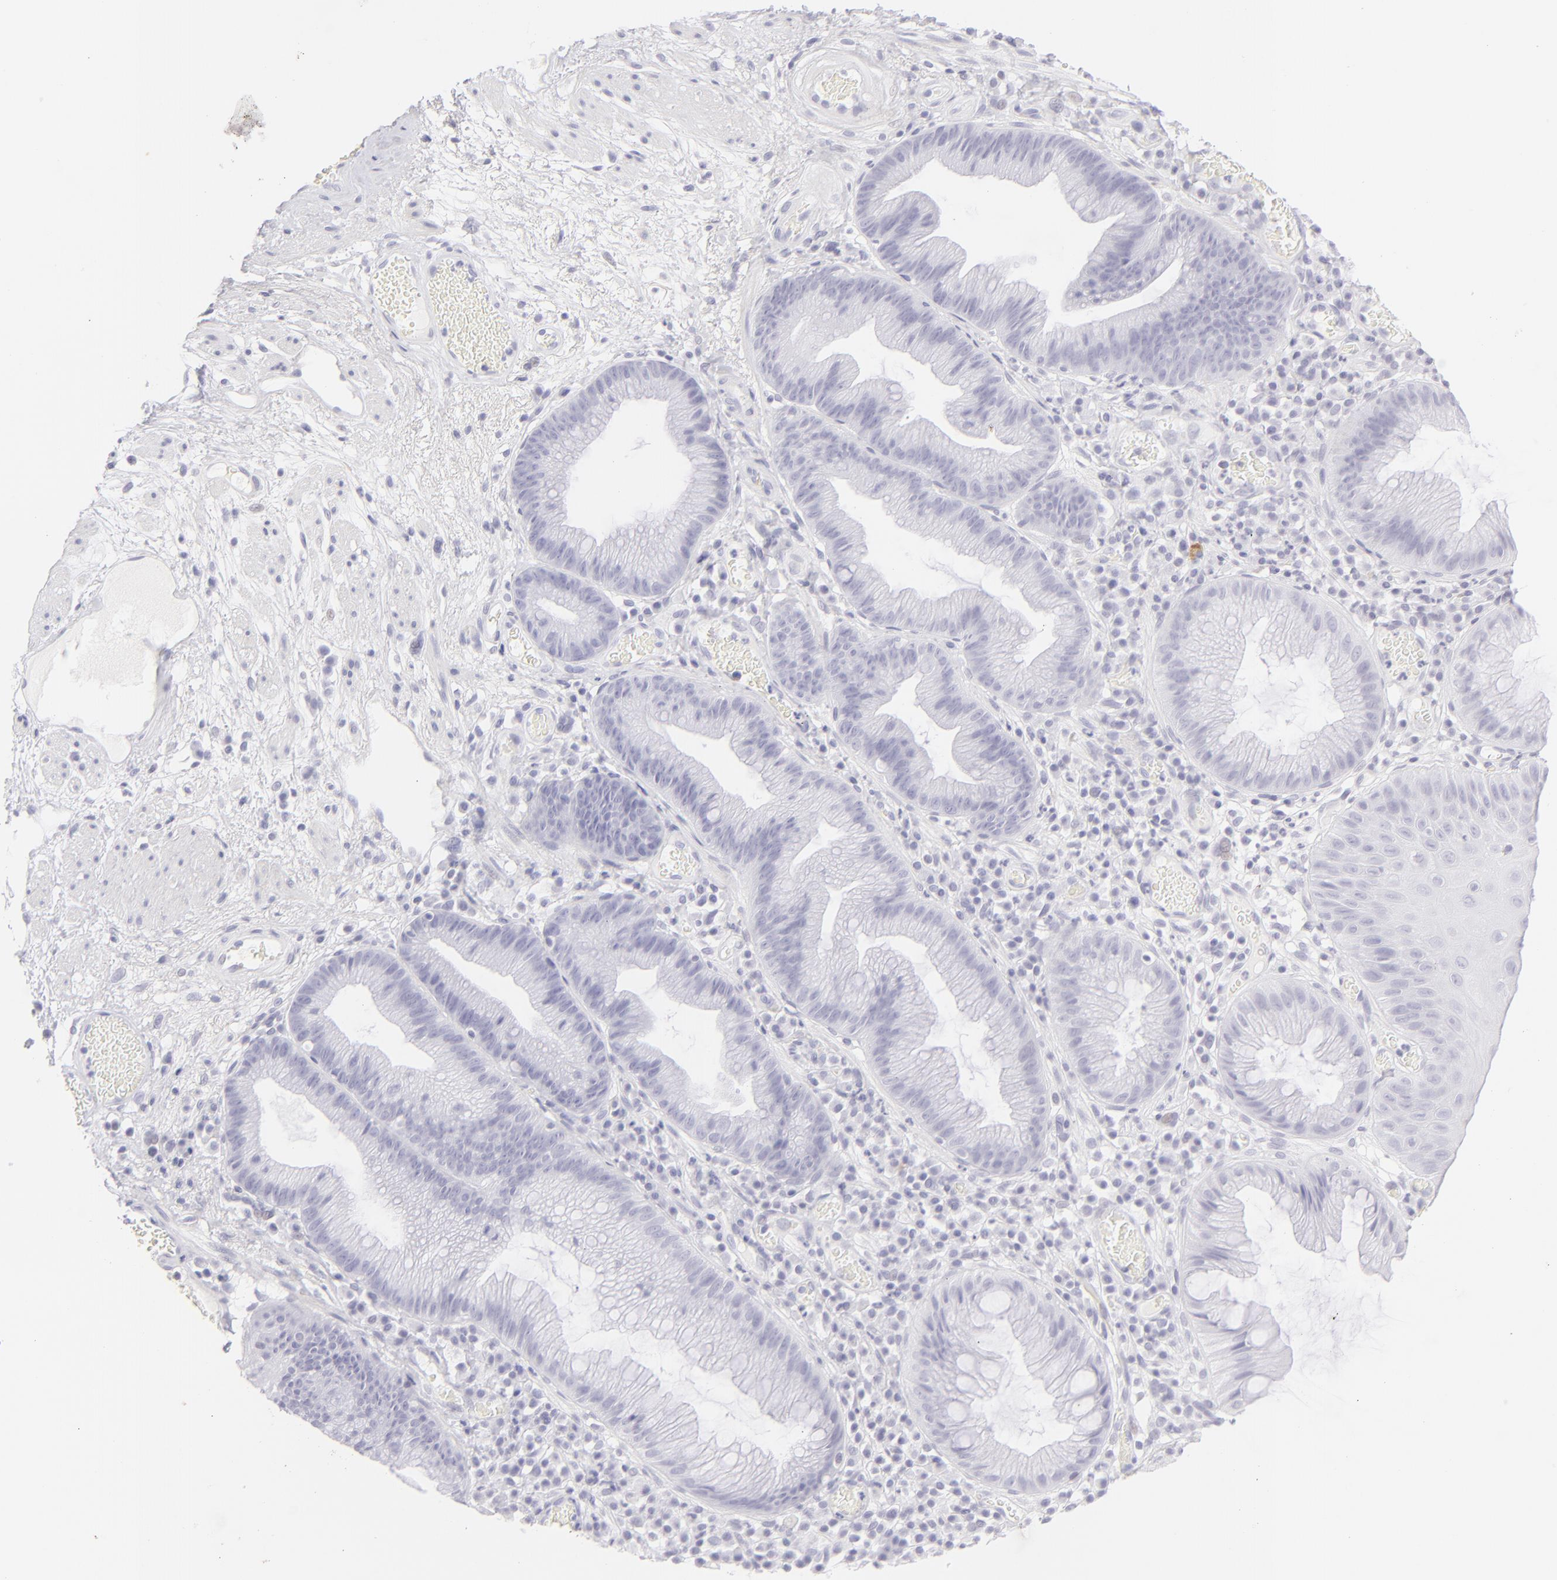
{"staining": {"intensity": "negative", "quantity": "none", "location": "none"}, "tissue": "skin", "cell_type": "Epidermal cells", "image_type": "normal", "snomed": [{"axis": "morphology", "description": "Normal tissue, NOS"}, {"axis": "morphology", "description": "Hemorrhoids"}, {"axis": "morphology", "description": "Inflammation, NOS"}, {"axis": "topography", "description": "Anal"}], "caption": "Immunohistochemistry (IHC) photomicrograph of benign skin: skin stained with DAB reveals no significant protein staining in epidermal cells.", "gene": "FCER2", "patient": {"sex": "male", "age": 60}}